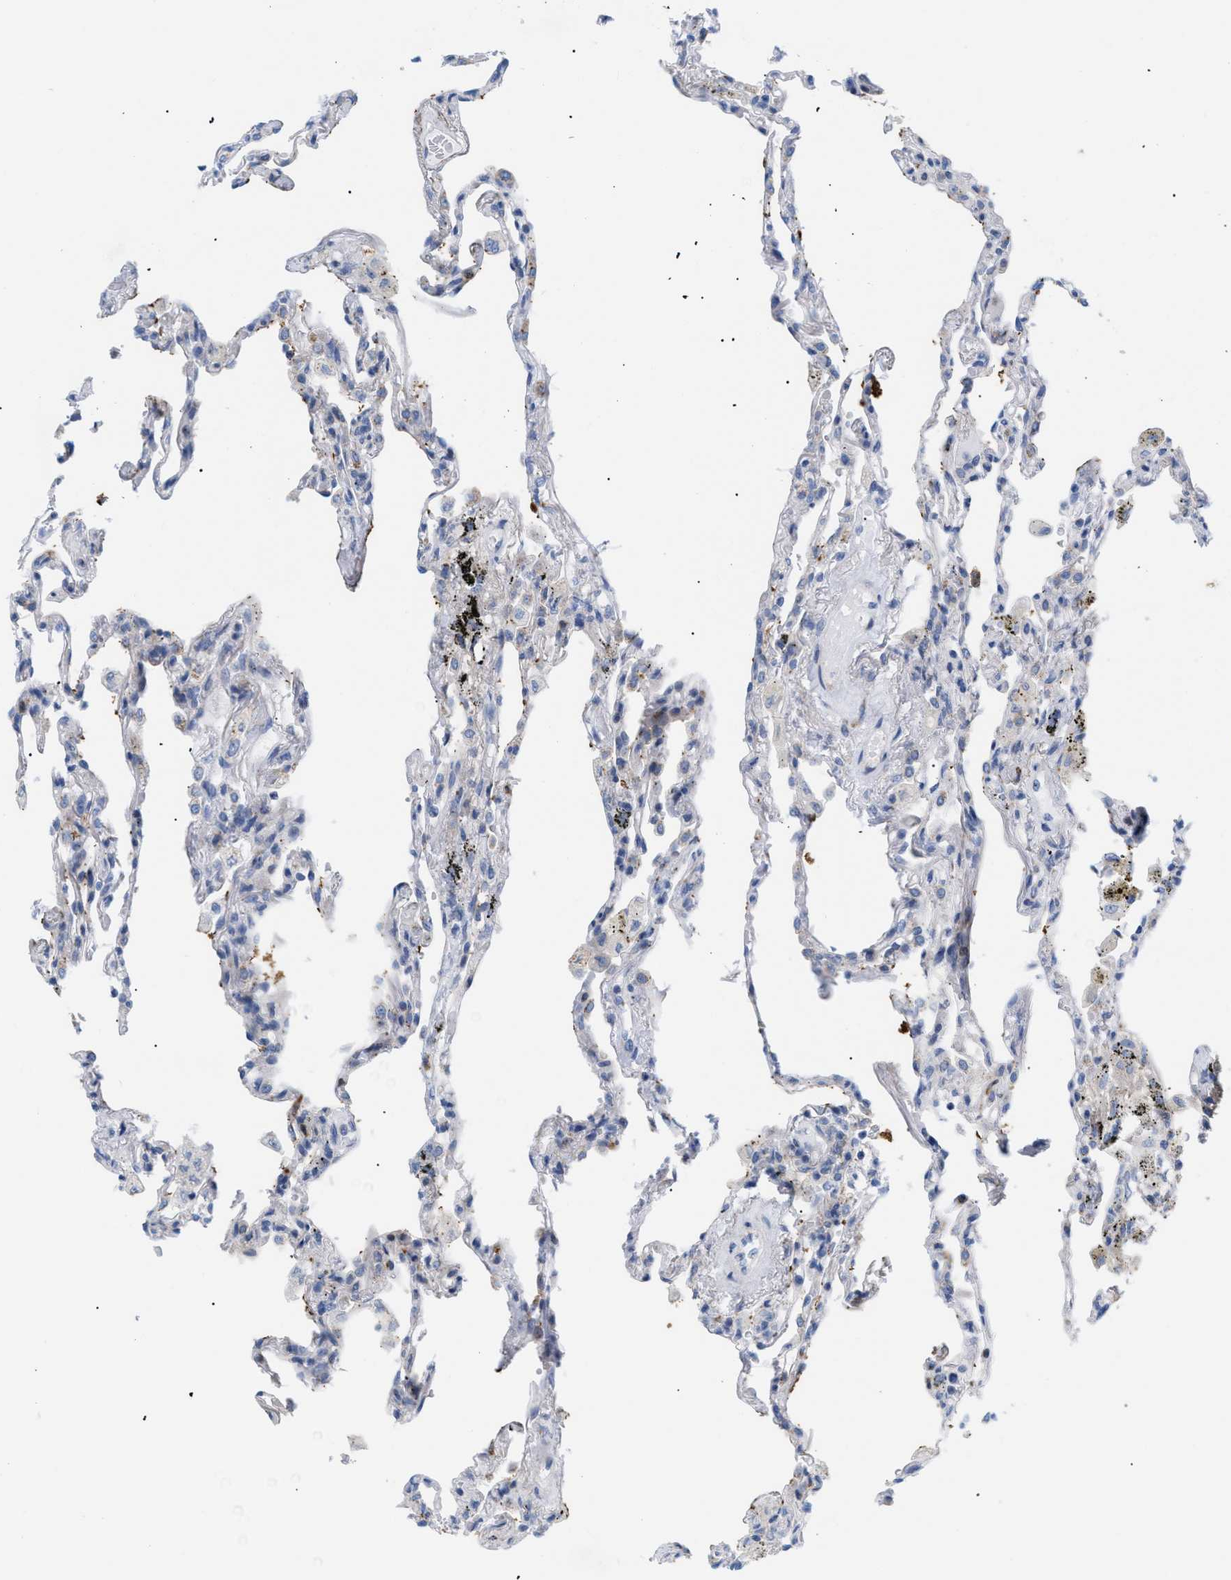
{"staining": {"intensity": "moderate", "quantity": "<25%", "location": "cytoplasmic/membranous"}, "tissue": "lung", "cell_type": "Alveolar cells", "image_type": "normal", "snomed": [{"axis": "morphology", "description": "Normal tissue, NOS"}, {"axis": "topography", "description": "Lung"}], "caption": "This micrograph displays unremarkable lung stained with immunohistochemistry to label a protein in brown. The cytoplasmic/membranous of alveolar cells show moderate positivity for the protein. Nuclei are counter-stained blue.", "gene": "TMEM17", "patient": {"sex": "male", "age": 59}}